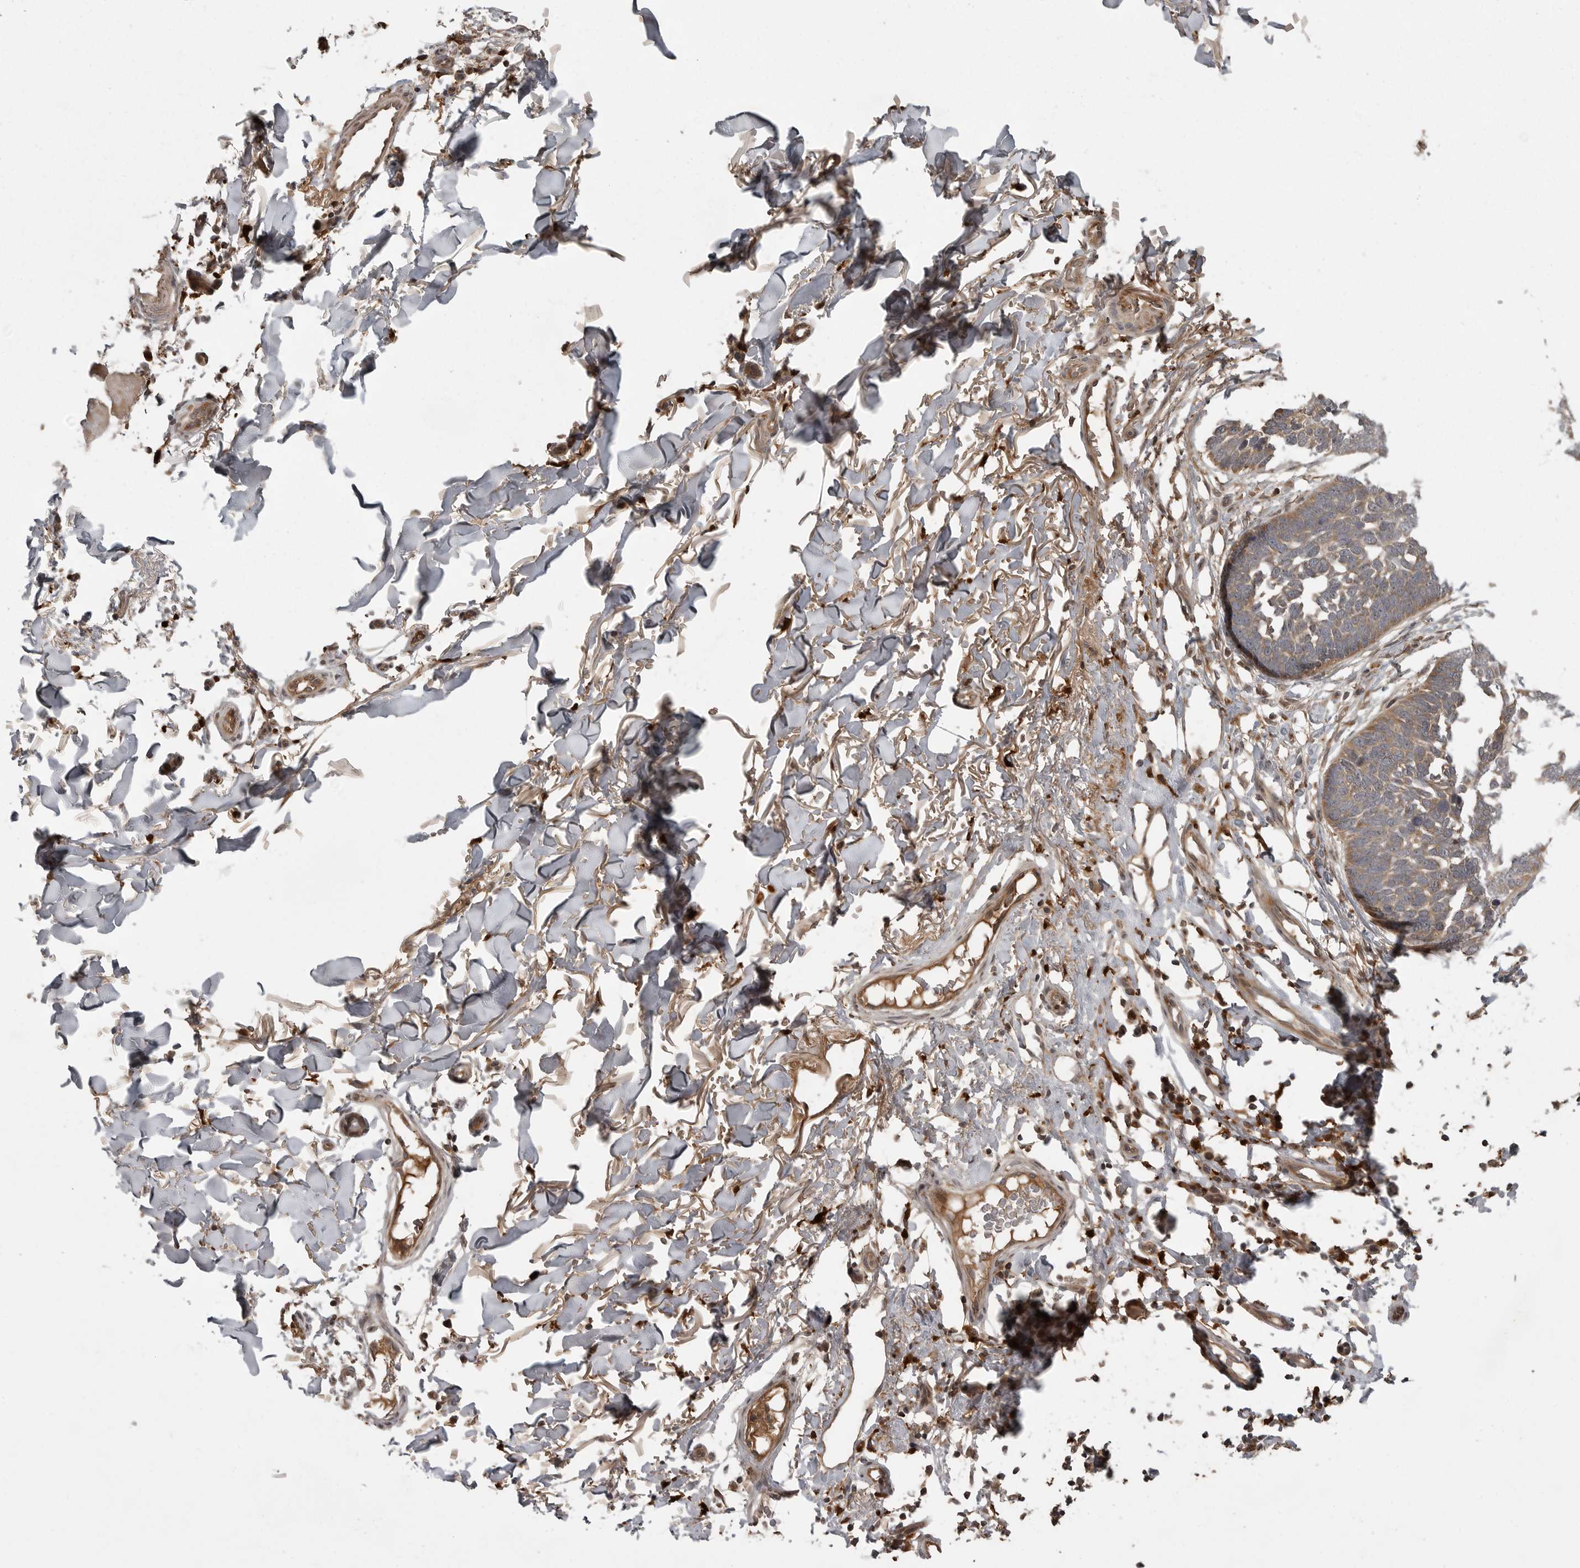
{"staining": {"intensity": "weak", "quantity": ">75%", "location": "cytoplasmic/membranous"}, "tissue": "skin cancer", "cell_type": "Tumor cells", "image_type": "cancer", "snomed": [{"axis": "morphology", "description": "Normal tissue, NOS"}, {"axis": "morphology", "description": "Basal cell carcinoma"}, {"axis": "topography", "description": "Skin"}], "caption": "High-magnification brightfield microscopy of skin cancer stained with DAB (3,3'-diaminobenzidine) (brown) and counterstained with hematoxylin (blue). tumor cells exhibit weak cytoplasmic/membranous expression is appreciated in about>75% of cells. The protein is stained brown, and the nuclei are stained in blue (DAB IHC with brightfield microscopy, high magnification).", "gene": "GPR31", "patient": {"sex": "male", "age": 77}}